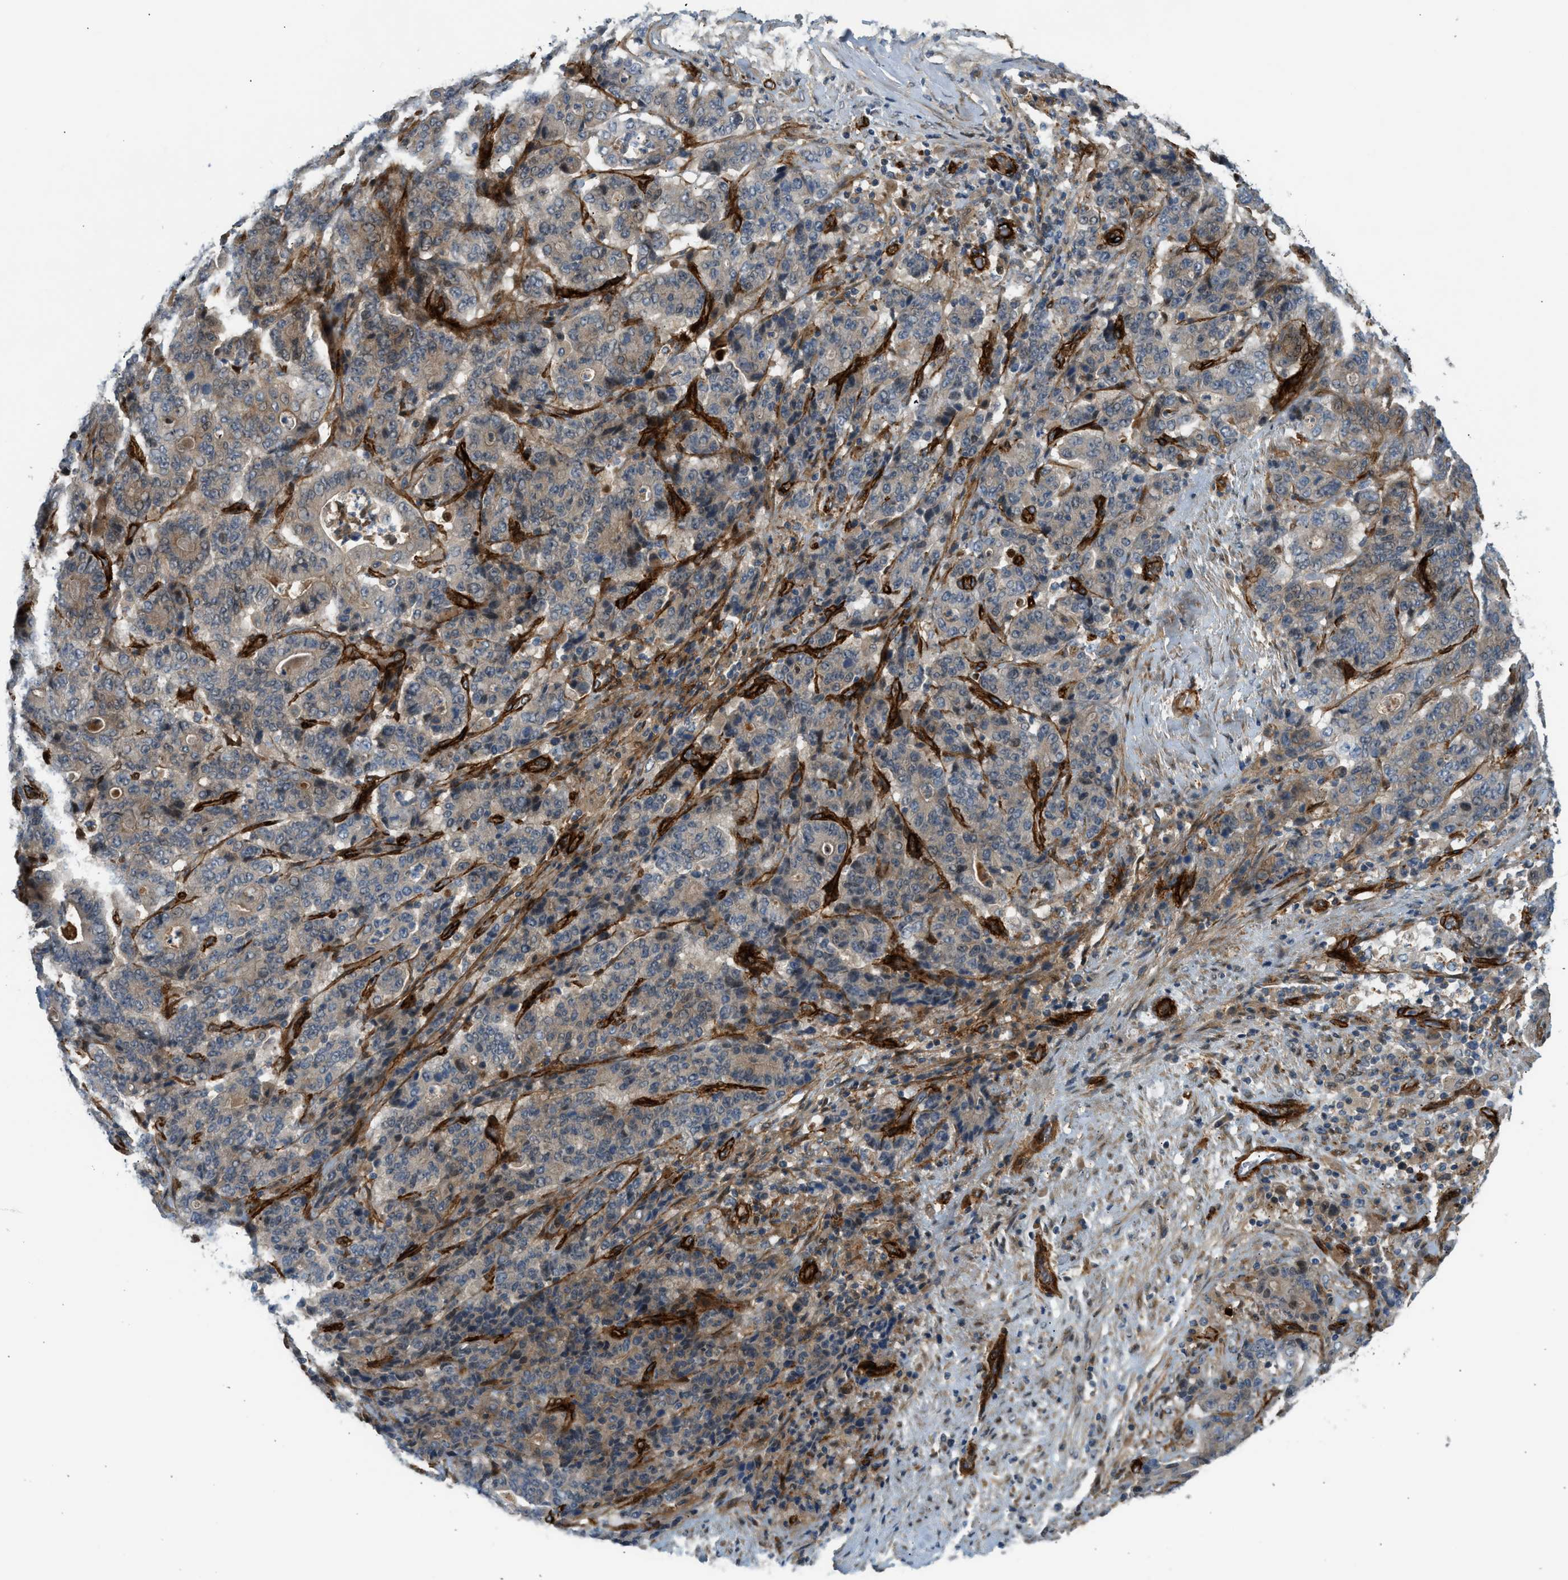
{"staining": {"intensity": "weak", "quantity": ">75%", "location": "cytoplasmic/membranous"}, "tissue": "stomach cancer", "cell_type": "Tumor cells", "image_type": "cancer", "snomed": [{"axis": "morphology", "description": "Adenocarcinoma, NOS"}, {"axis": "topography", "description": "Stomach"}], "caption": "Immunohistochemical staining of stomach cancer reveals weak cytoplasmic/membranous protein expression in approximately >75% of tumor cells.", "gene": "EDNRA", "patient": {"sex": "female", "age": 73}}